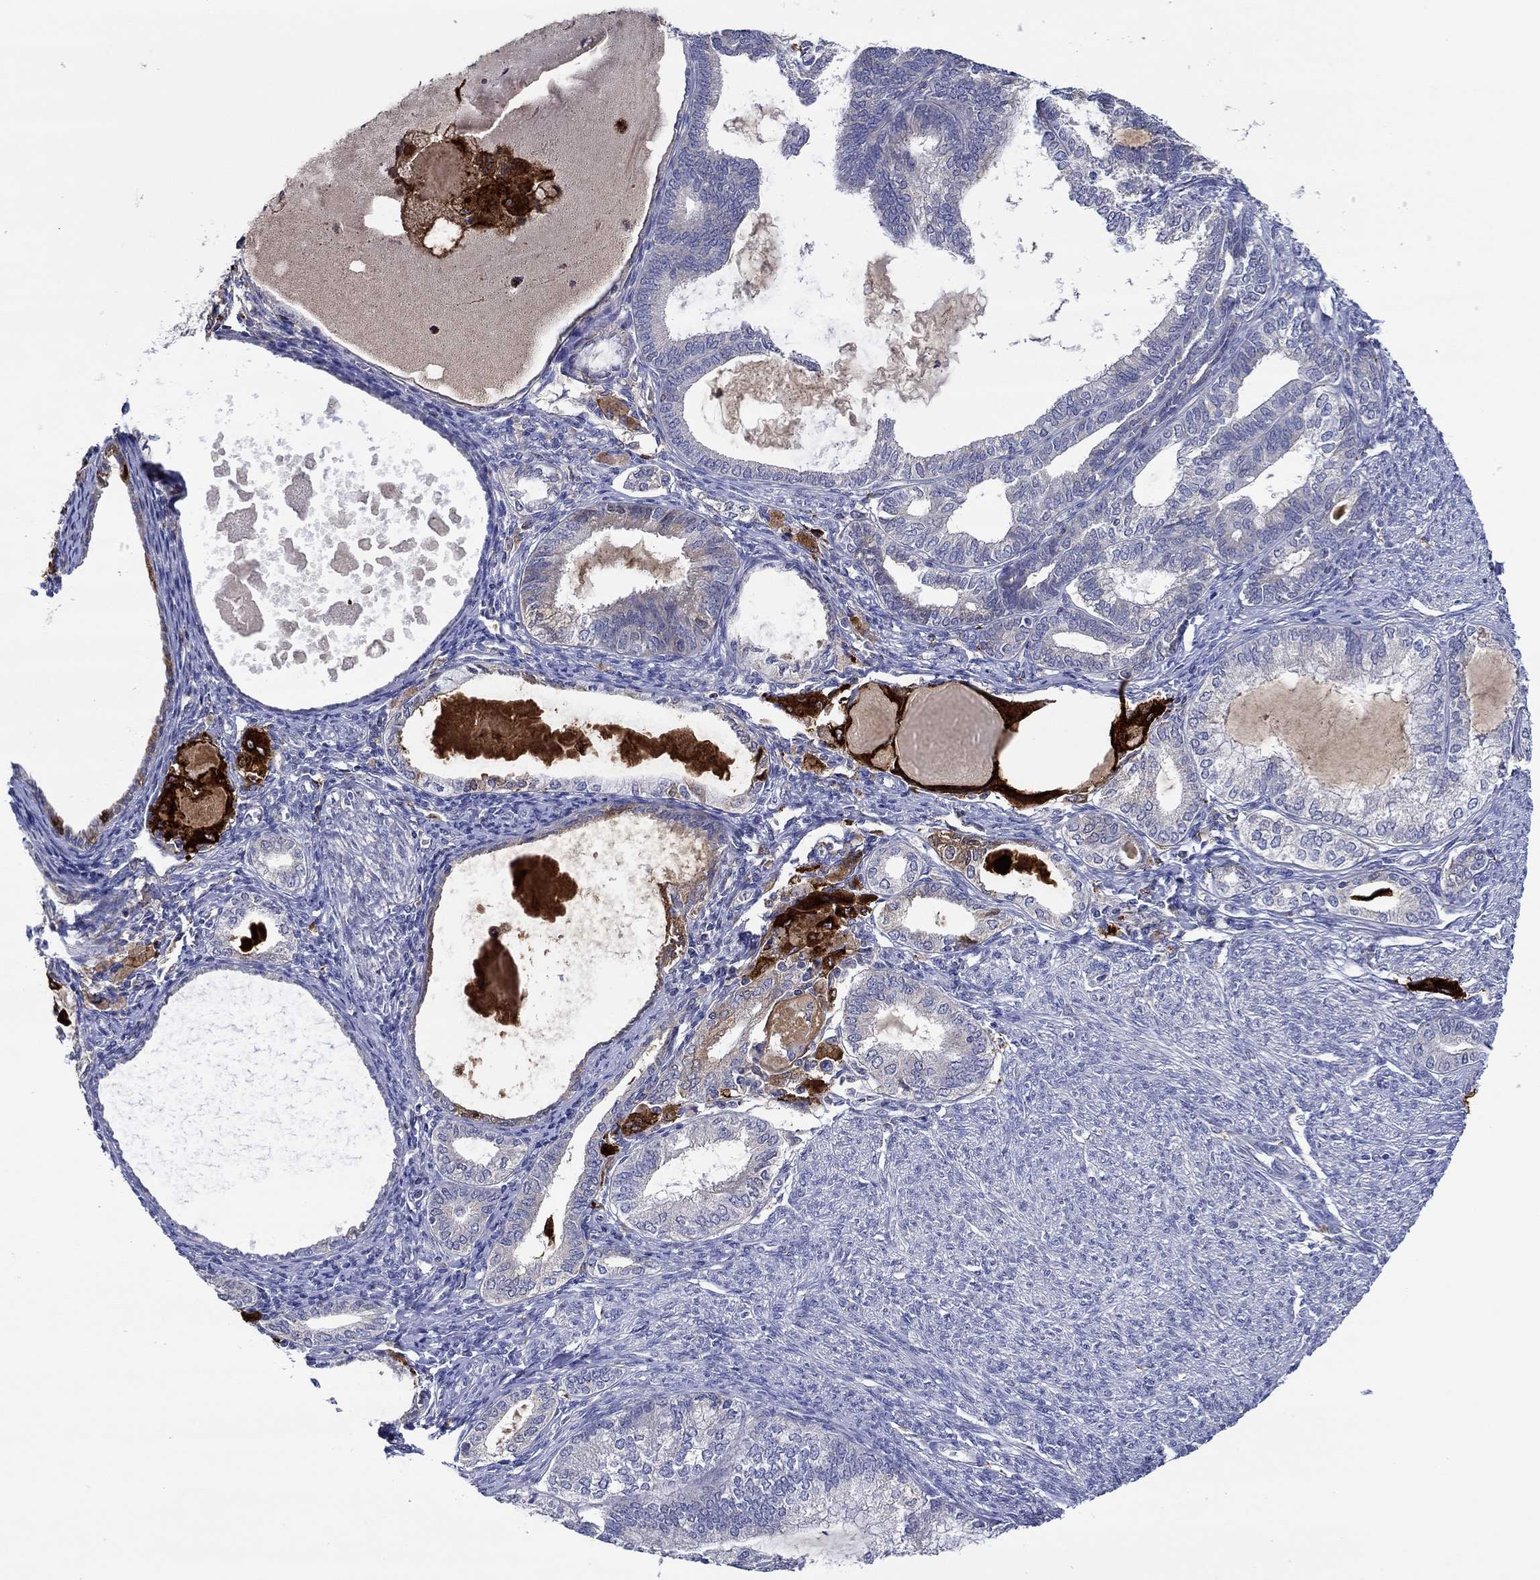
{"staining": {"intensity": "weak", "quantity": "<25%", "location": "cytoplasmic/membranous"}, "tissue": "endometrial cancer", "cell_type": "Tumor cells", "image_type": "cancer", "snomed": [{"axis": "morphology", "description": "Adenocarcinoma, NOS"}, {"axis": "topography", "description": "Endometrium"}], "caption": "This is an immunohistochemistry photomicrograph of human endometrial cancer. There is no positivity in tumor cells.", "gene": "CHIT1", "patient": {"sex": "female", "age": 86}}